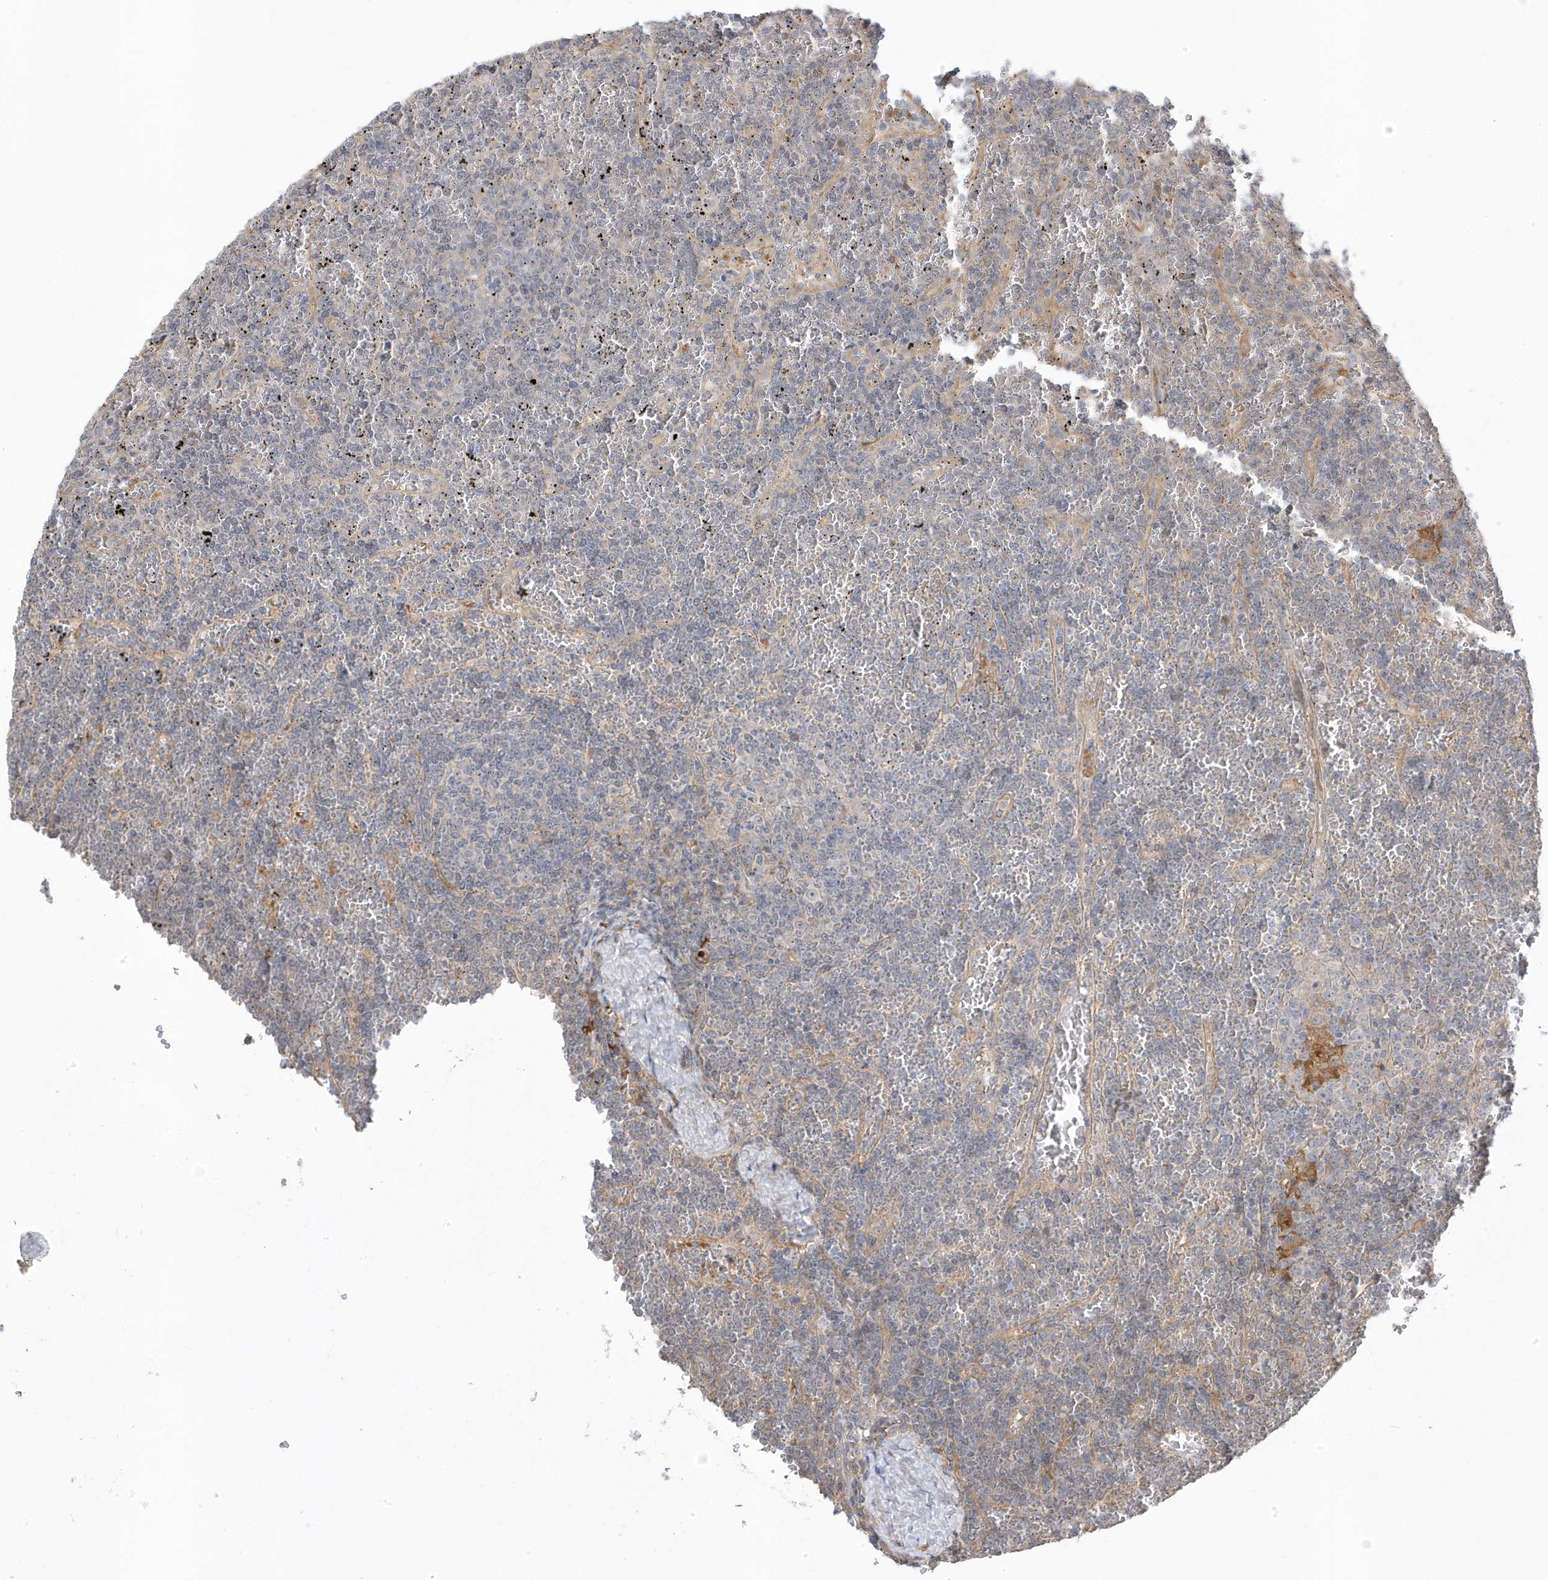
{"staining": {"intensity": "negative", "quantity": "none", "location": "none"}, "tissue": "lymphoma", "cell_type": "Tumor cells", "image_type": "cancer", "snomed": [{"axis": "morphology", "description": "Malignant lymphoma, non-Hodgkin's type, Low grade"}, {"axis": "topography", "description": "Spleen"}], "caption": "Low-grade malignant lymphoma, non-Hodgkin's type stained for a protein using IHC demonstrates no positivity tumor cells.", "gene": "GTPBP6", "patient": {"sex": "female", "age": 19}}